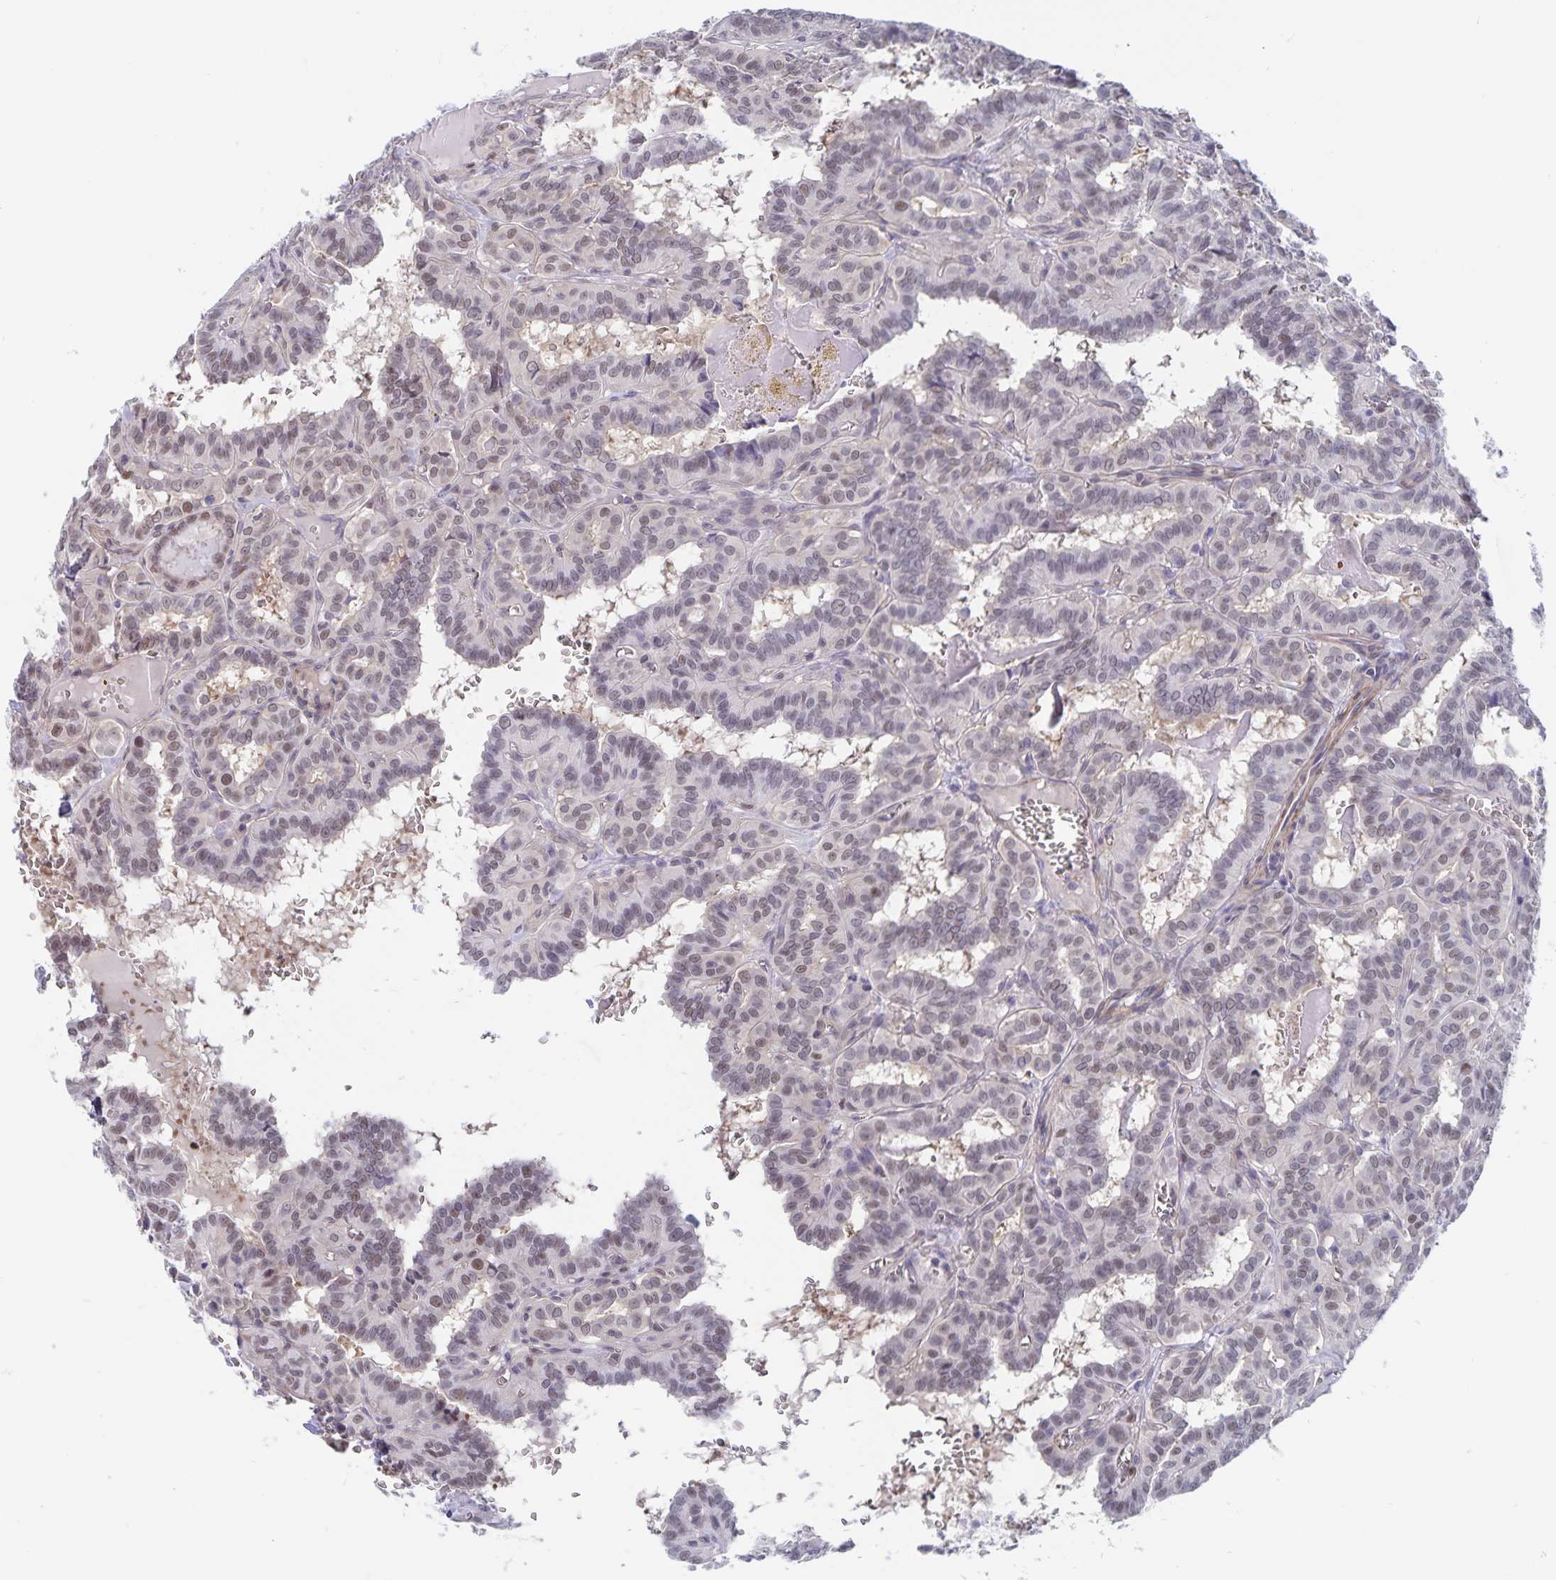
{"staining": {"intensity": "weak", "quantity": "25%-75%", "location": "nuclear"}, "tissue": "thyroid cancer", "cell_type": "Tumor cells", "image_type": "cancer", "snomed": [{"axis": "morphology", "description": "Papillary adenocarcinoma, NOS"}, {"axis": "topography", "description": "Thyroid gland"}], "caption": "Immunohistochemical staining of human papillary adenocarcinoma (thyroid) shows weak nuclear protein staining in about 25%-75% of tumor cells. The protein is stained brown, and the nuclei are stained in blue (DAB IHC with brightfield microscopy, high magnification).", "gene": "BAG6", "patient": {"sex": "female", "age": 21}}